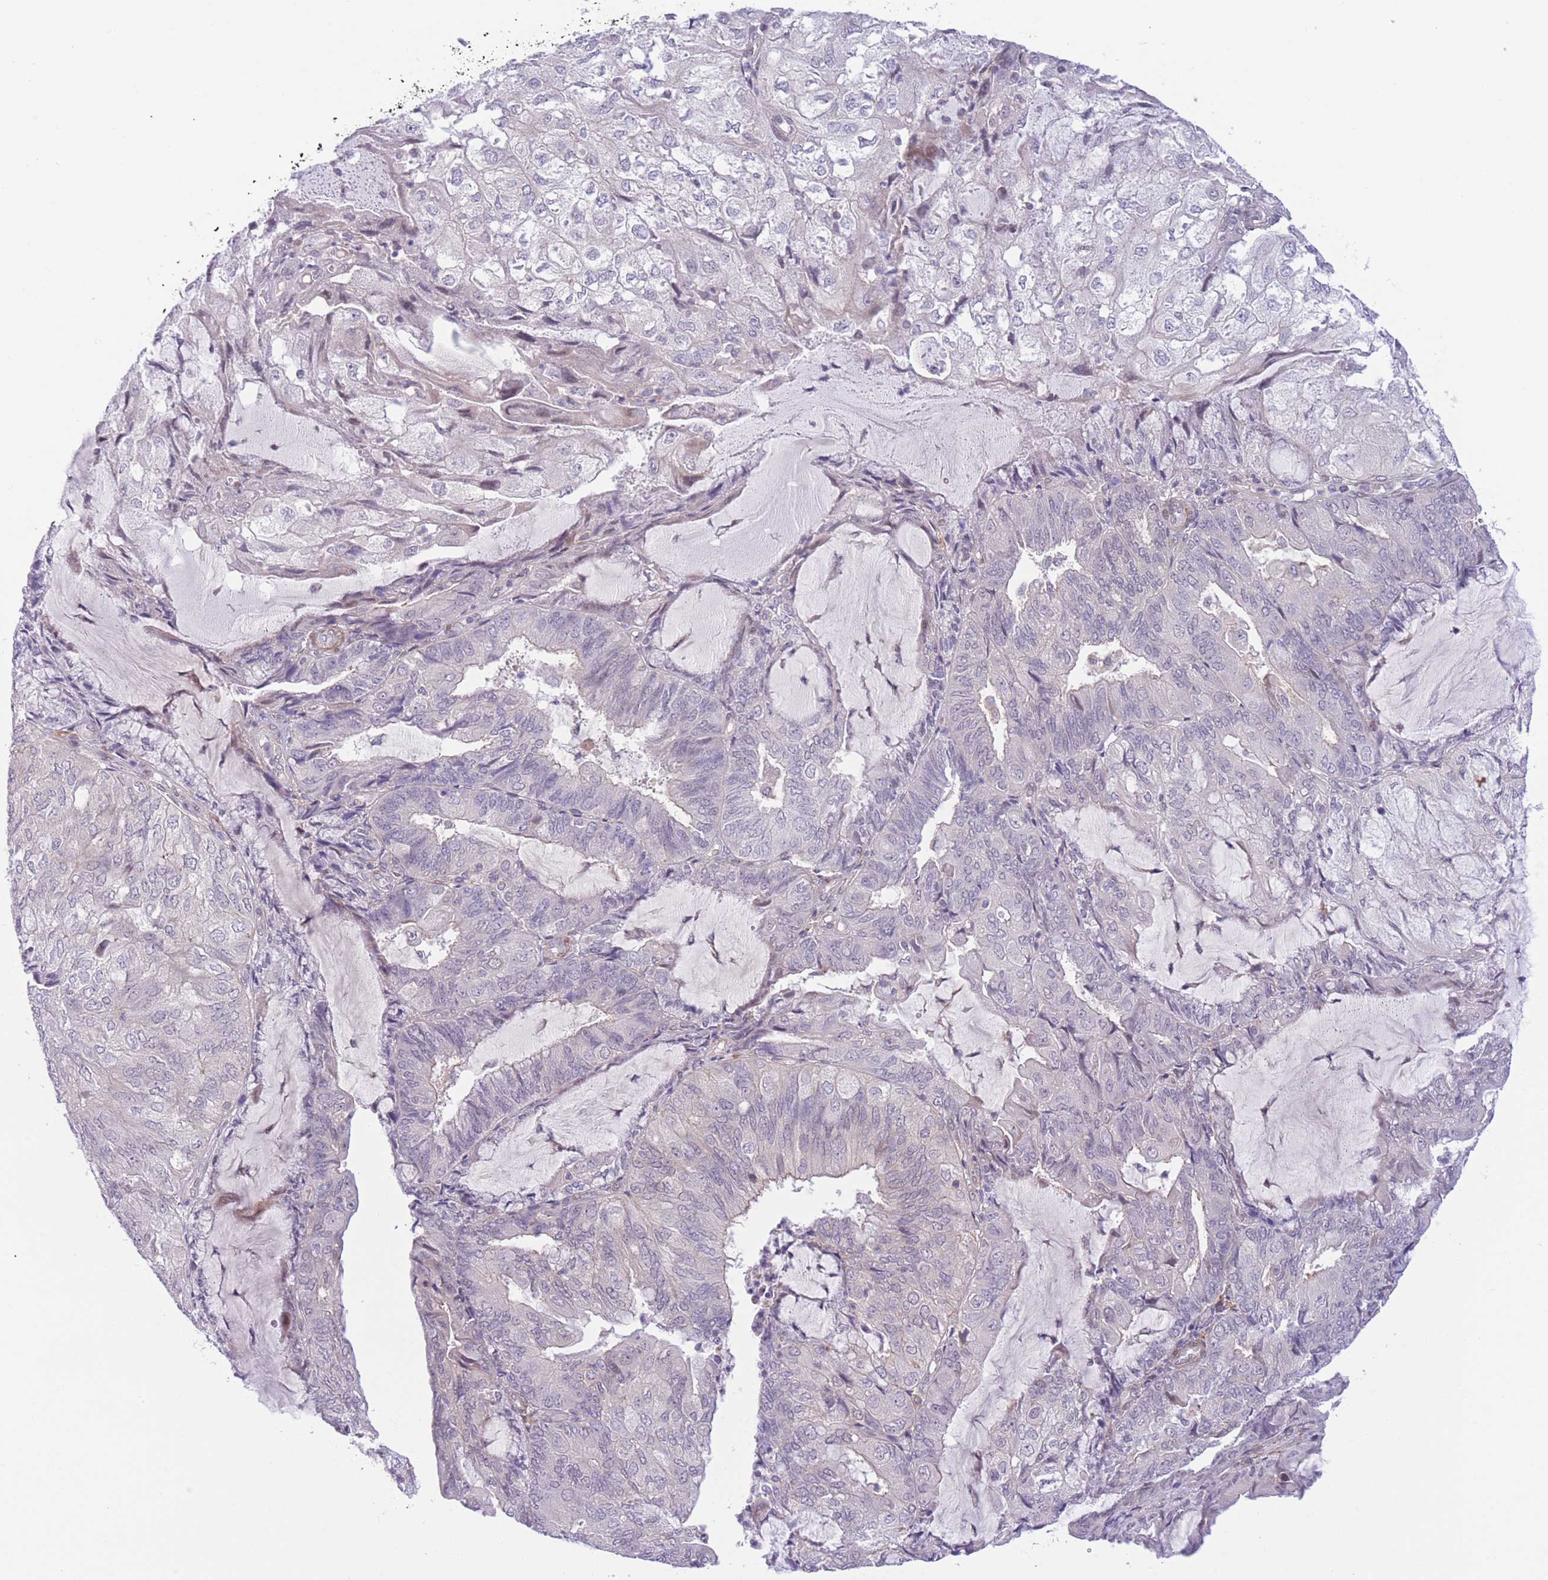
{"staining": {"intensity": "negative", "quantity": "none", "location": "none"}, "tissue": "endometrial cancer", "cell_type": "Tumor cells", "image_type": "cancer", "snomed": [{"axis": "morphology", "description": "Adenocarcinoma, NOS"}, {"axis": "topography", "description": "Endometrium"}], "caption": "Immunohistochemistry (IHC) image of neoplastic tissue: human adenocarcinoma (endometrial) stained with DAB (3,3'-diaminobenzidine) reveals no significant protein expression in tumor cells.", "gene": "C9orf152", "patient": {"sex": "female", "age": 81}}